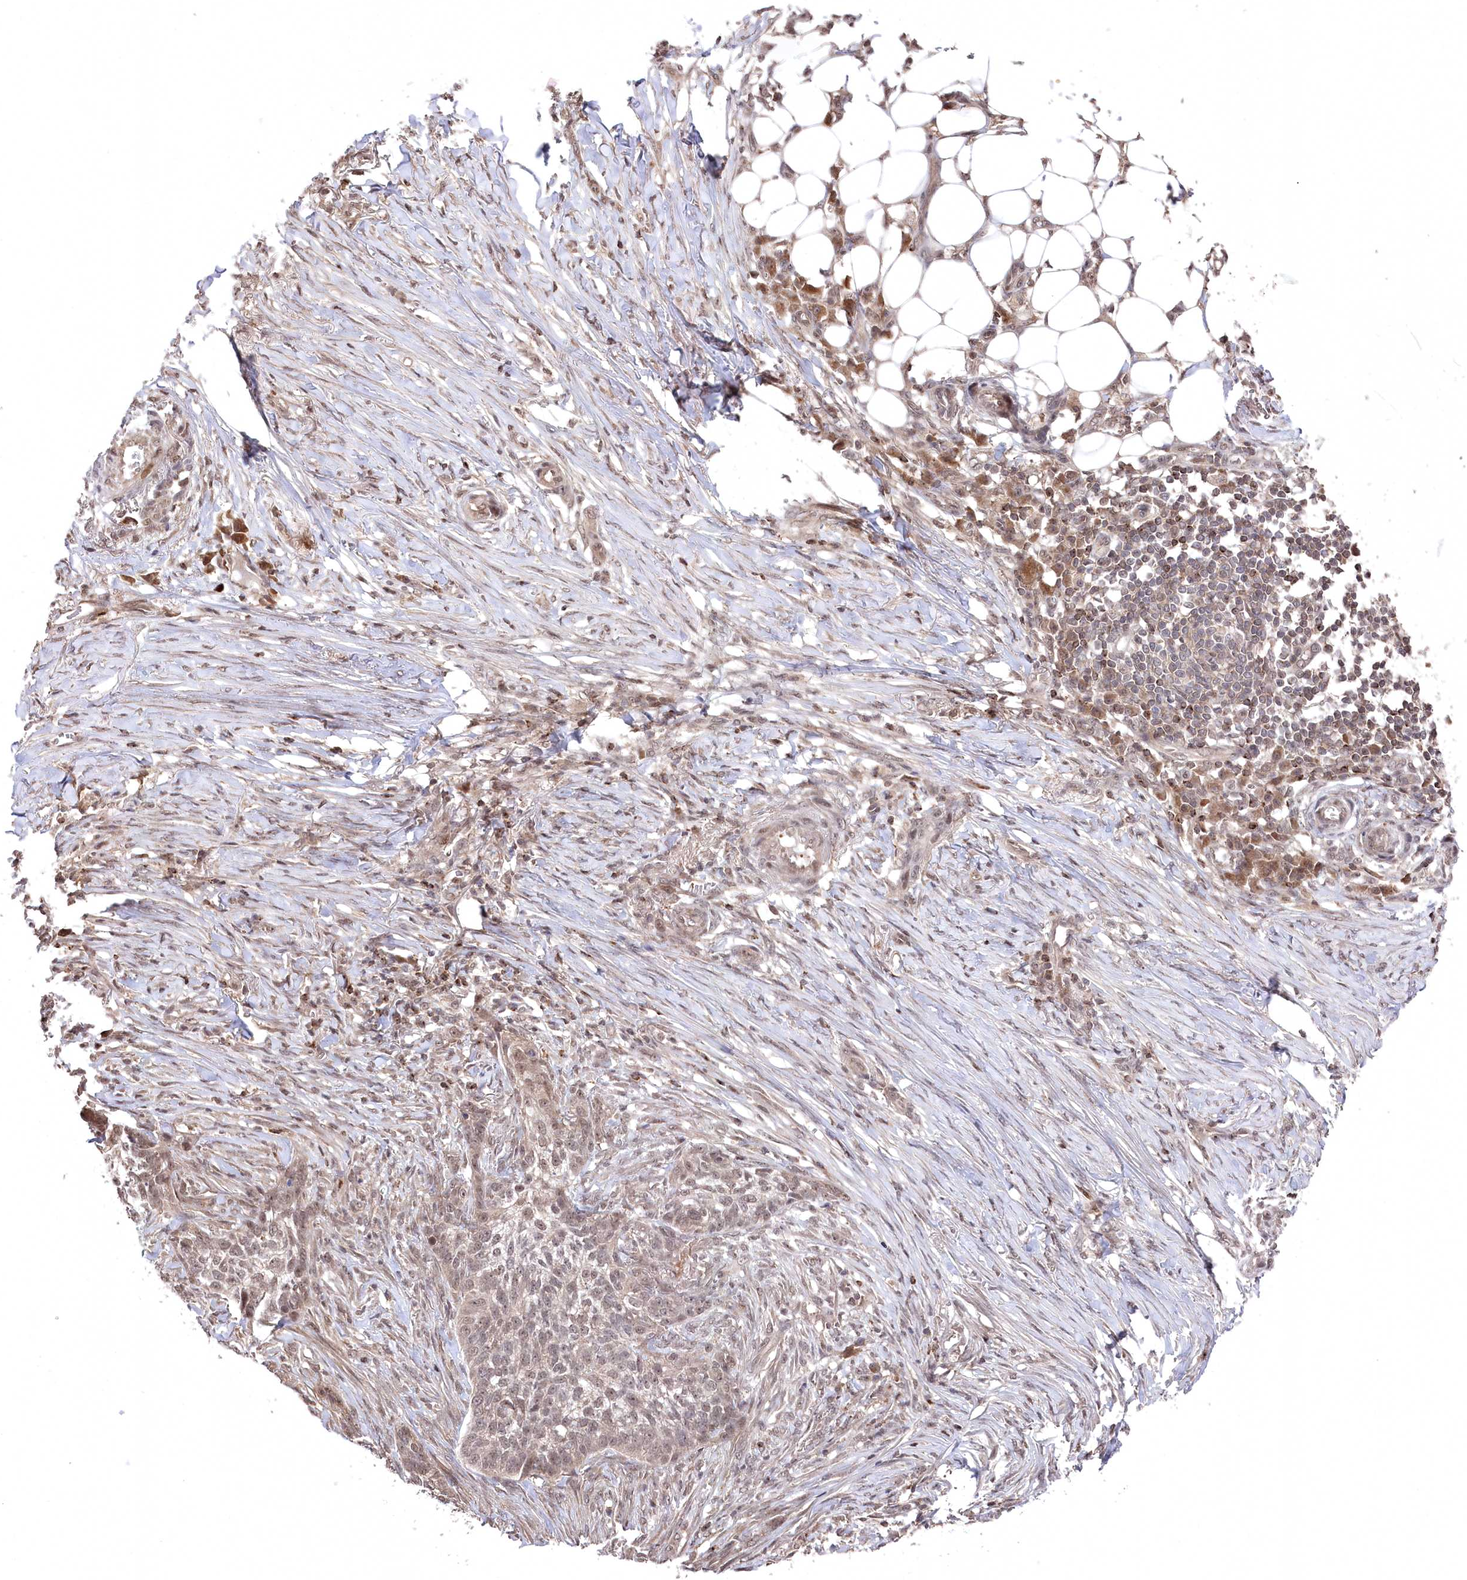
{"staining": {"intensity": "weak", "quantity": "25%-75%", "location": "nuclear"}, "tissue": "skin cancer", "cell_type": "Tumor cells", "image_type": "cancer", "snomed": [{"axis": "morphology", "description": "Basal cell carcinoma"}, {"axis": "topography", "description": "Skin"}], "caption": "The photomicrograph exhibits staining of basal cell carcinoma (skin), revealing weak nuclear protein positivity (brown color) within tumor cells.", "gene": "CCSER2", "patient": {"sex": "male", "age": 85}}